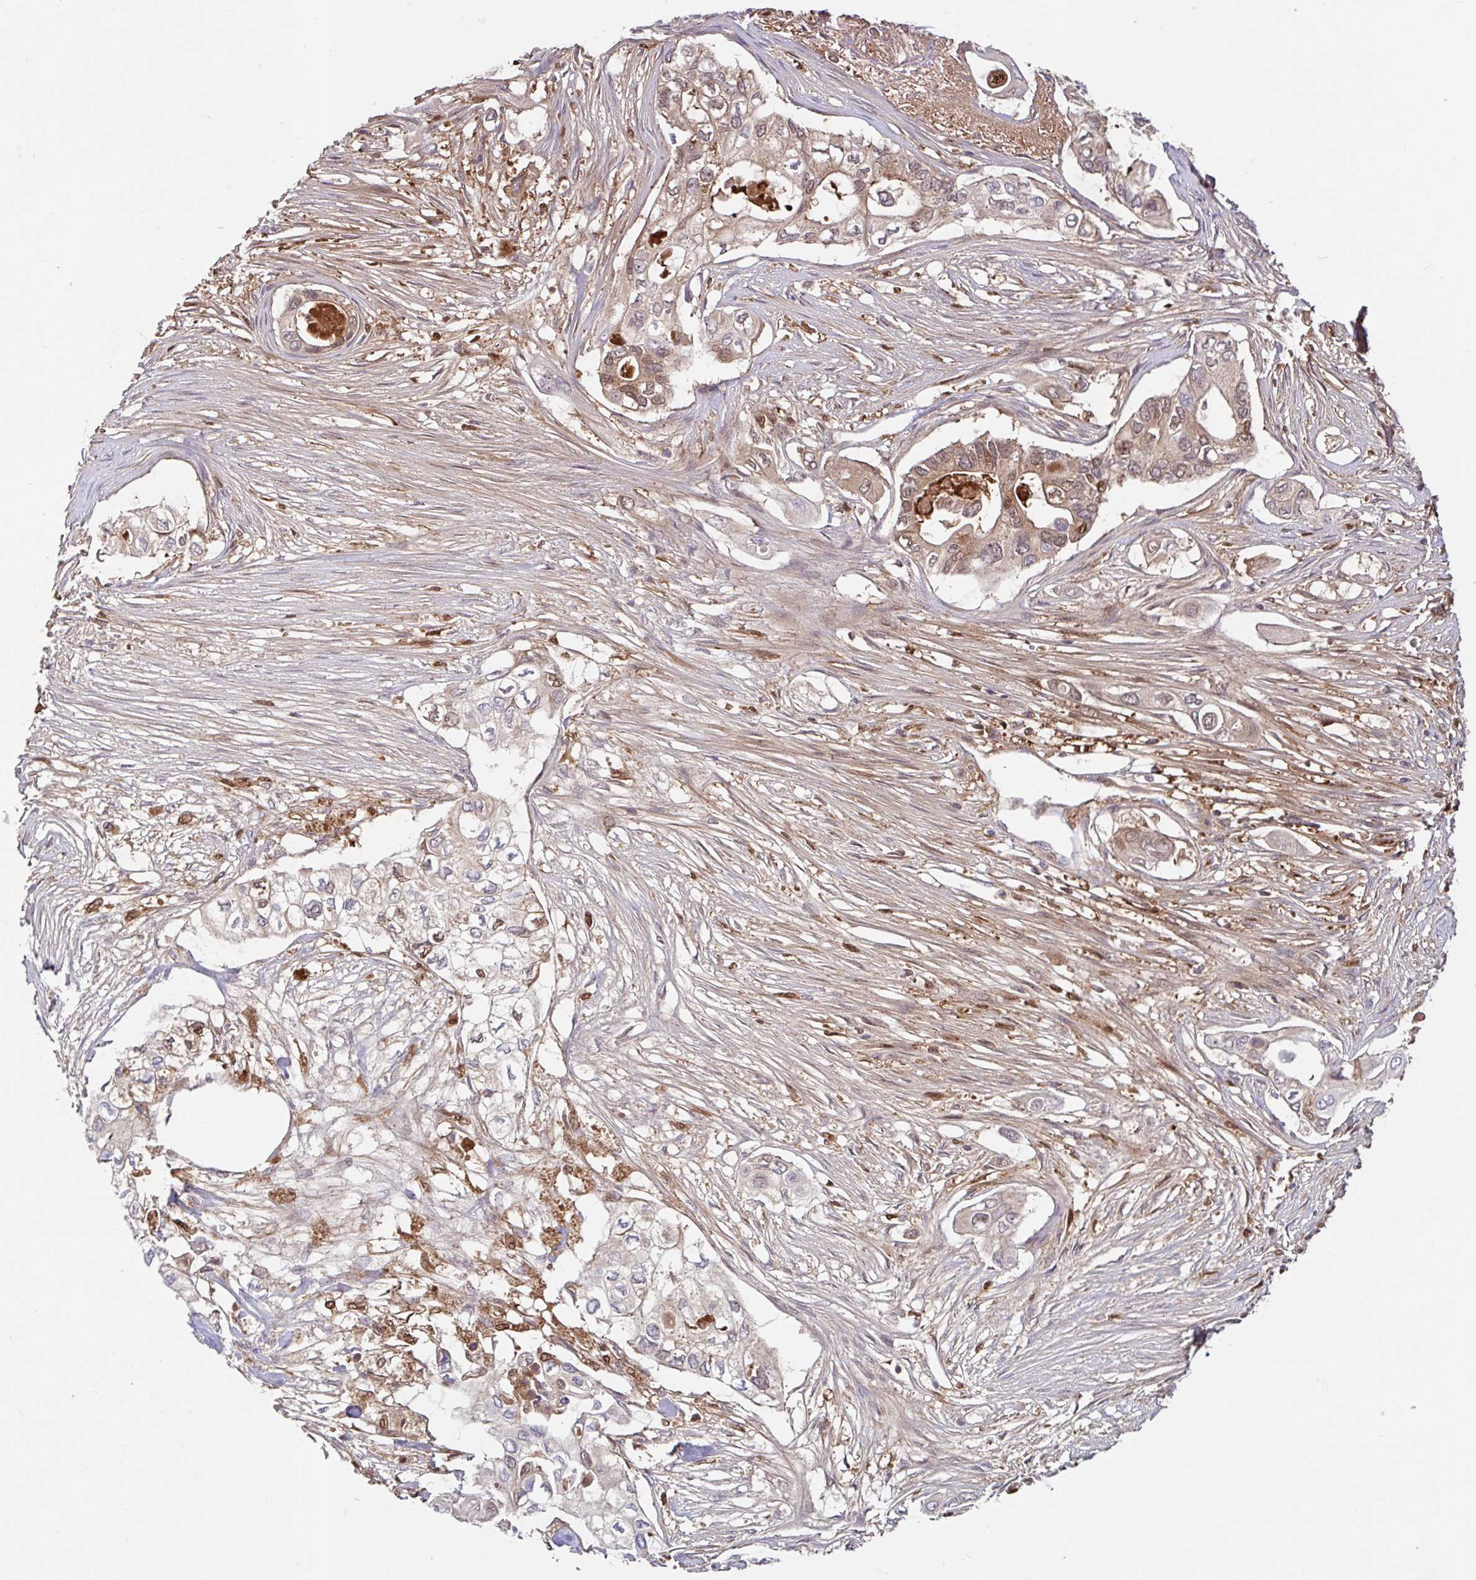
{"staining": {"intensity": "moderate", "quantity": "25%-75%", "location": "cytoplasmic/membranous,nuclear"}, "tissue": "pancreatic cancer", "cell_type": "Tumor cells", "image_type": "cancer", "snomed": [{"axis": "morphology", "description": "Adenocarcinoma, NOS"}, {"axis": "topography", "description": "Pancreas"}], "caption": "Immunohistochemistry (IHC) (DAB) staining of human pancreatic cancer demonstrates moderate cytoplasmic/membranous and nuclear protein staining in about 25%-75% of tumor cells.", "gene": "BLVRA", "patient": {"sex": "female", "age": 63}}